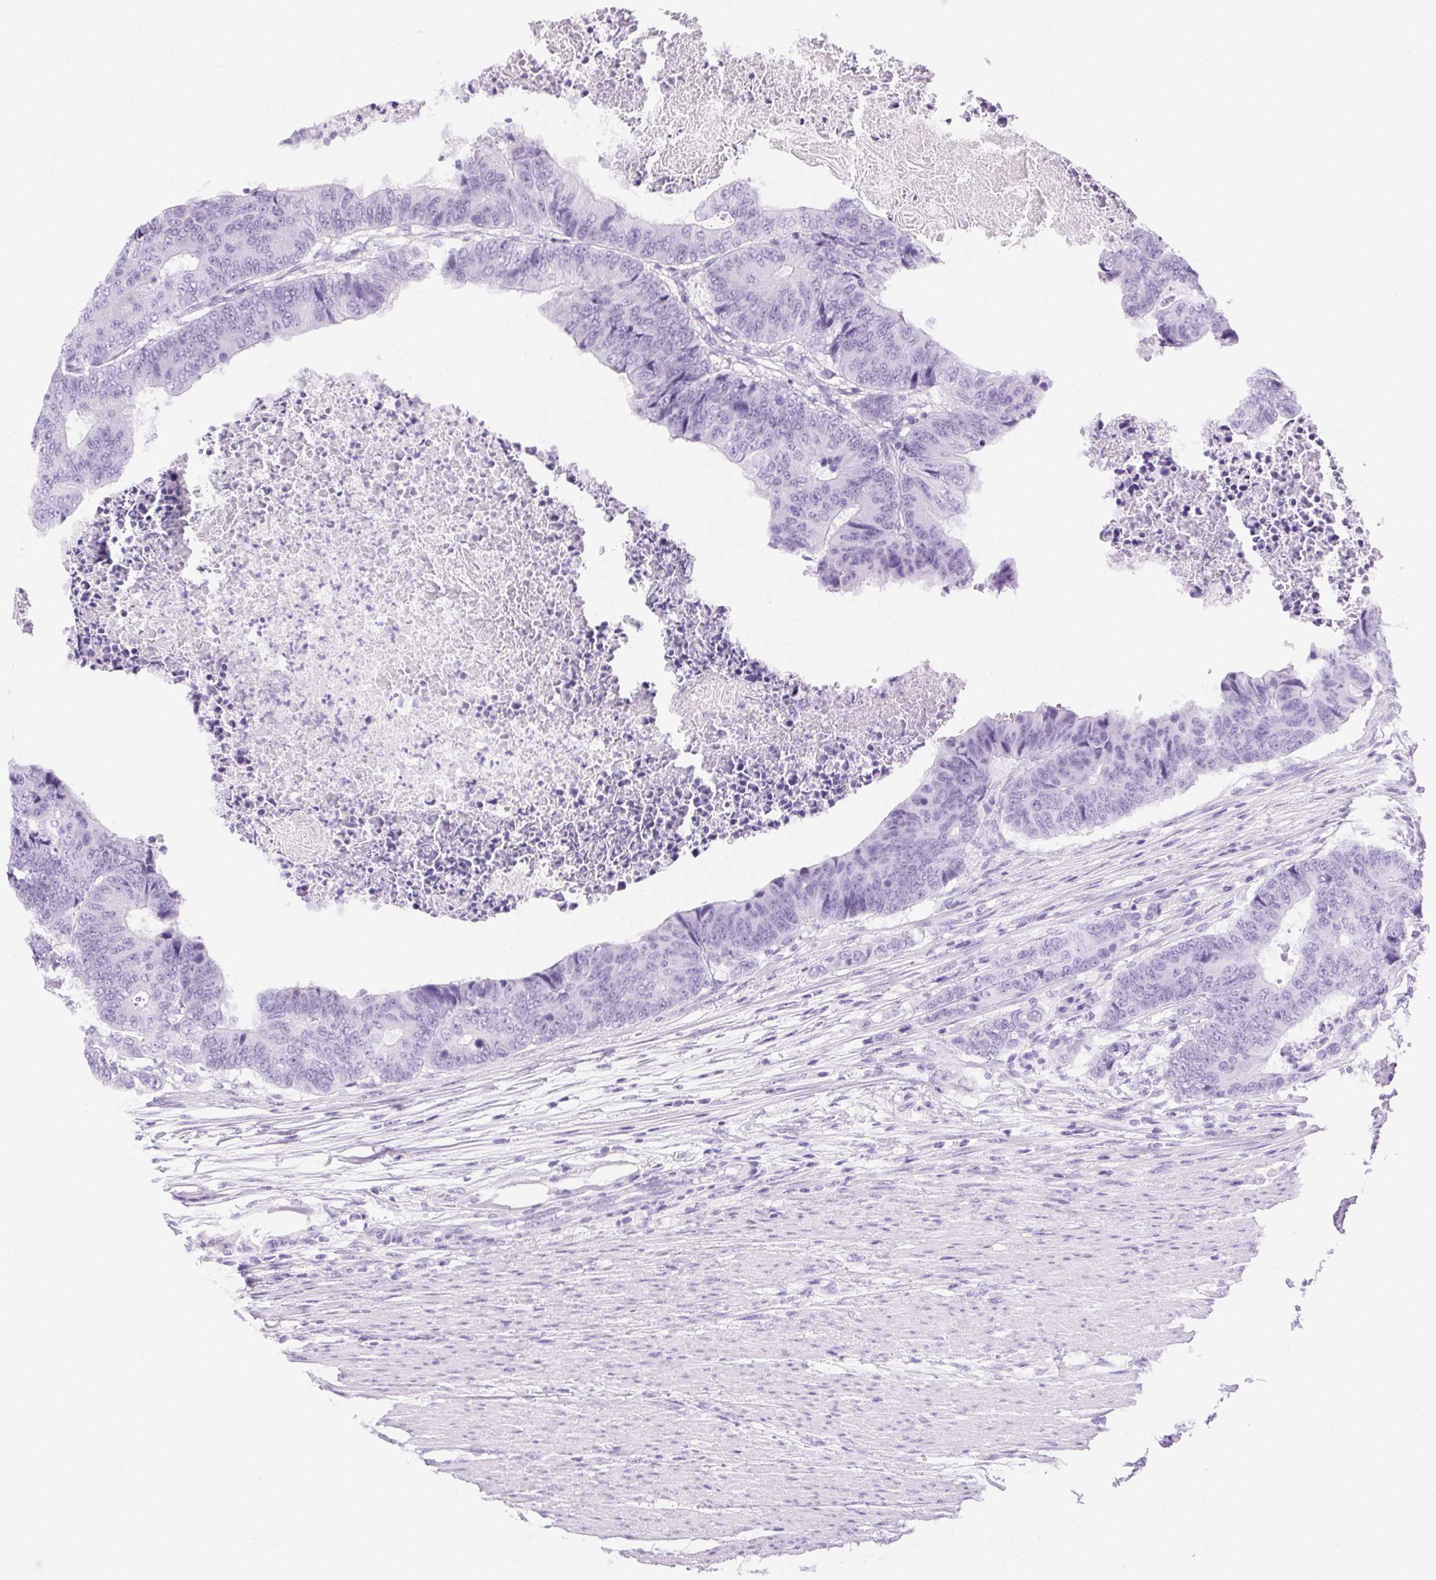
{"staining": {"intensity": "negative", "quantity": "none", "location": "none"}, "tissue": "colorectal cancer", "cell_type": "Tumor cells", "image_type": "cancer", "snomed": [{"axis": "morphology", "description": "Adenocarcinoma, NOS"}, {"axis": "topography", "description": "Colon"}], "caption": "High magnification brightfield microscopy of colorectal adenocarcinoma stained with DAB (3,3'-diaminobenzidine) (brown) and counterstained with hematoxylin (blue): tumor cells show no significant expression.", "gene": "CLDN10", "patient": {"sex": "female", "age": 48}}